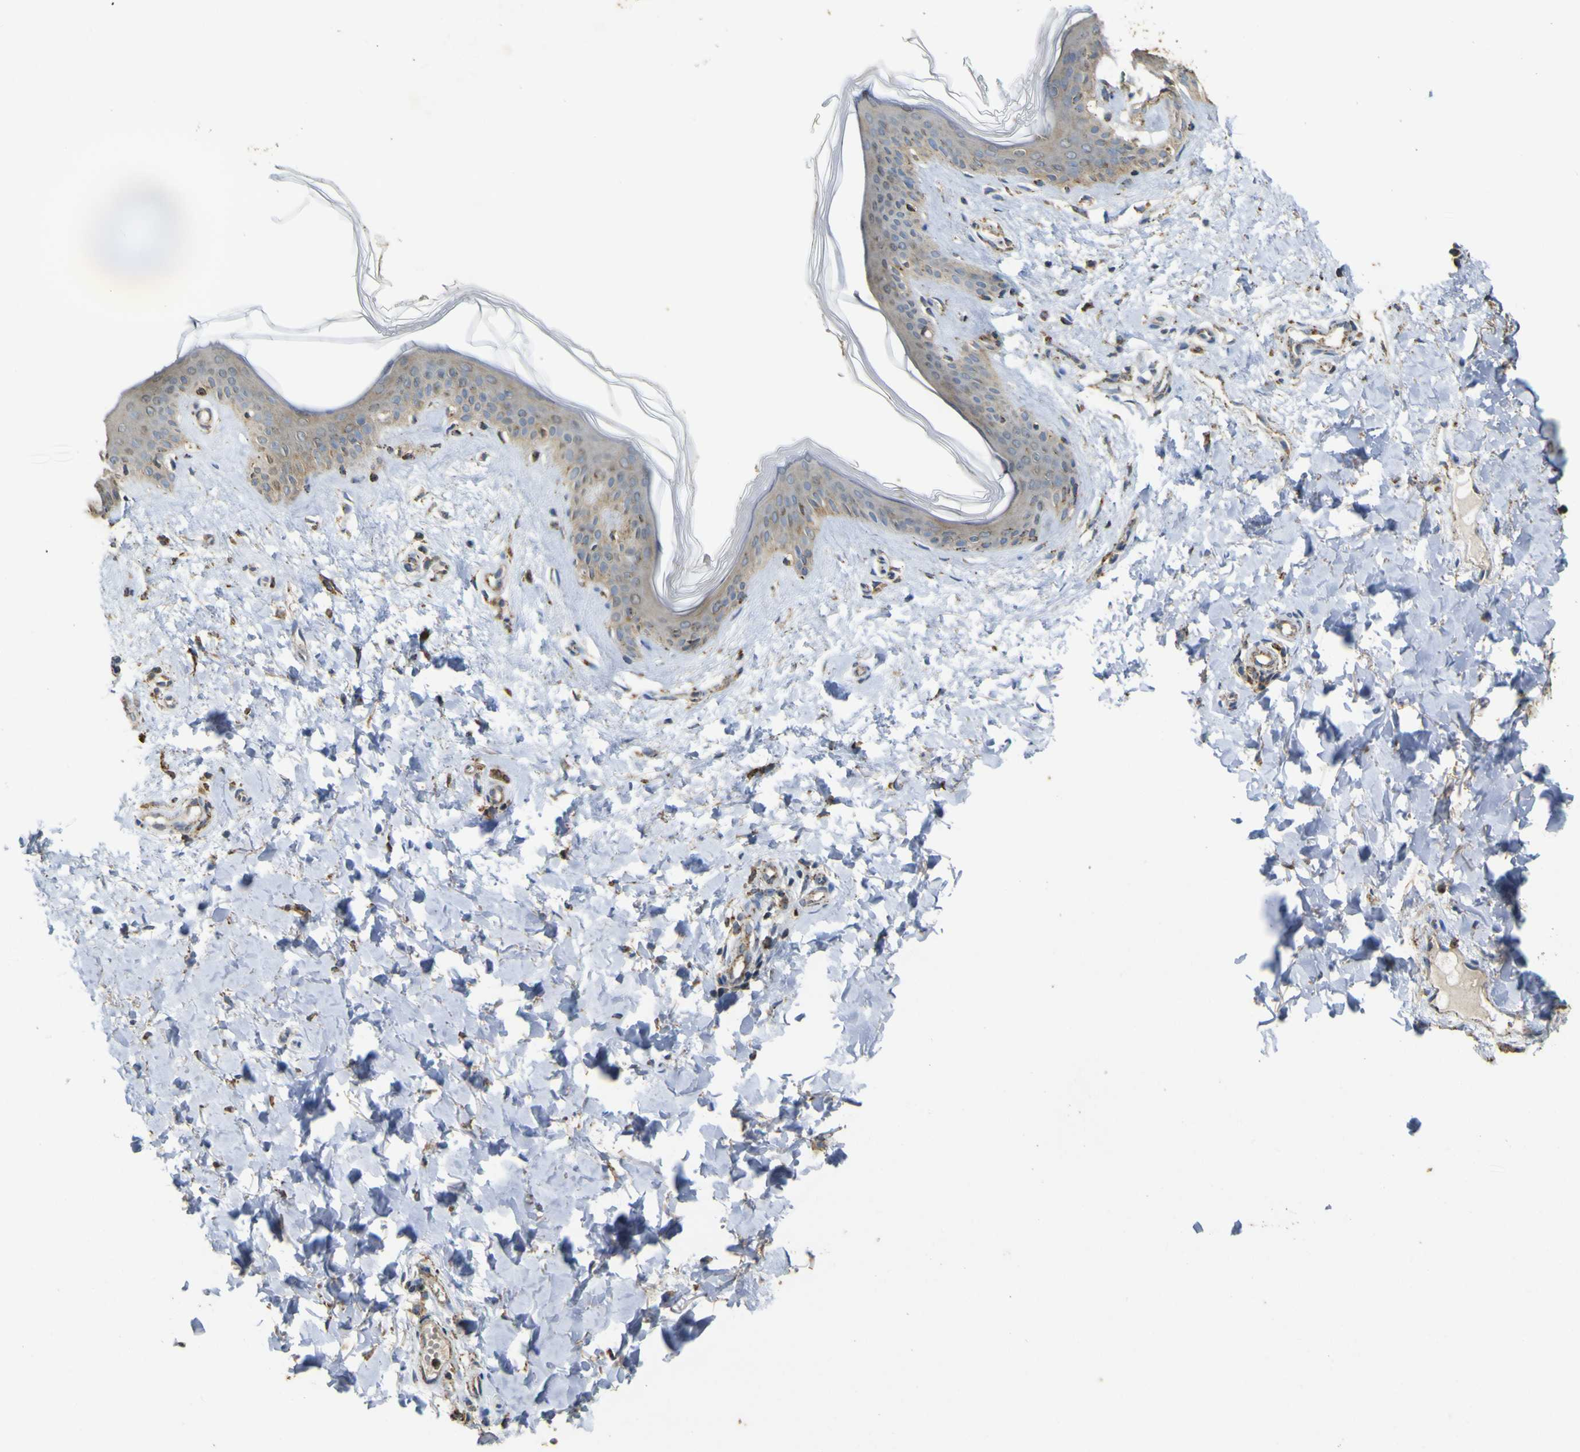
{"staining": {"intensity": "moderate", "quantity": "25%-75%", "location": "cytoplasmic/membranous"}, "tissue": "skin", "cell_type": "Fibroblasts", "image_type": "normal", "snomed": [{"axis": "morphology", "description": "Normal tissue, NOS"}, {"axis": "topography", "description": "Skin"}], "caption": "A histopathology image of human skin stained for a protein displays moderate cytoplasmic/membranous brown staining in fibroblasts.", "gene": "ACSL3", "patient": {"sex": "female", "age": 41}}